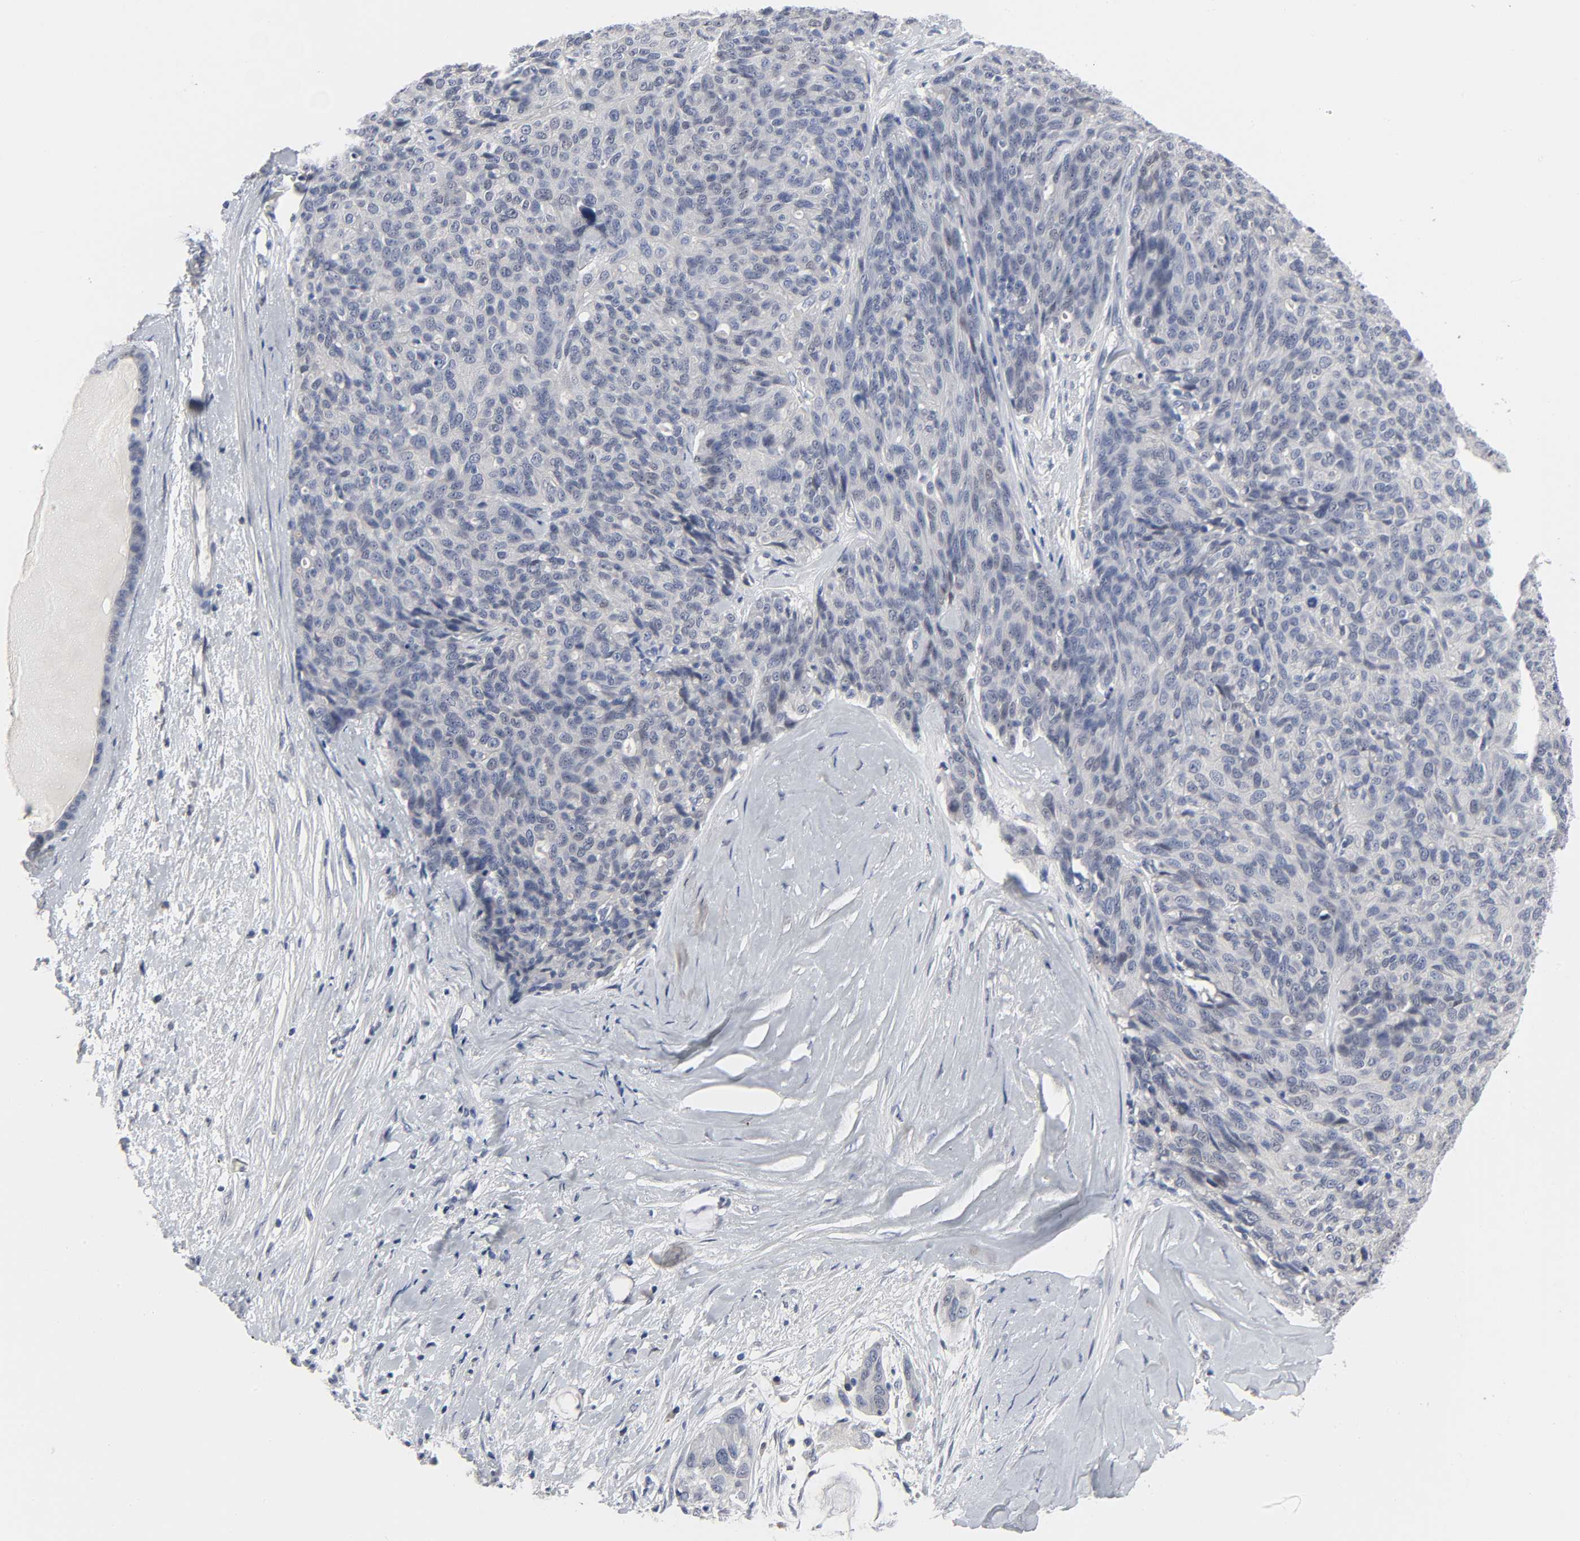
{"staining": {"intensity": "negative", "quantity": "none", "location": "none"}, "tissue": "ovarian cancer", "cell_type": "Tumor cells", "image_type": "cancer", "snomed": [{"axis": "morphology", "description": "Carcinoma, endometroid"}, {"axis": "topography", "description": "Ovary"}], "caption": "Protein analysis of endometroid carcinoma (ovarian) shows no significant staining in tumor cells.", "gene": "SALL2", "patient": {"sex": "female", "age": 60}}